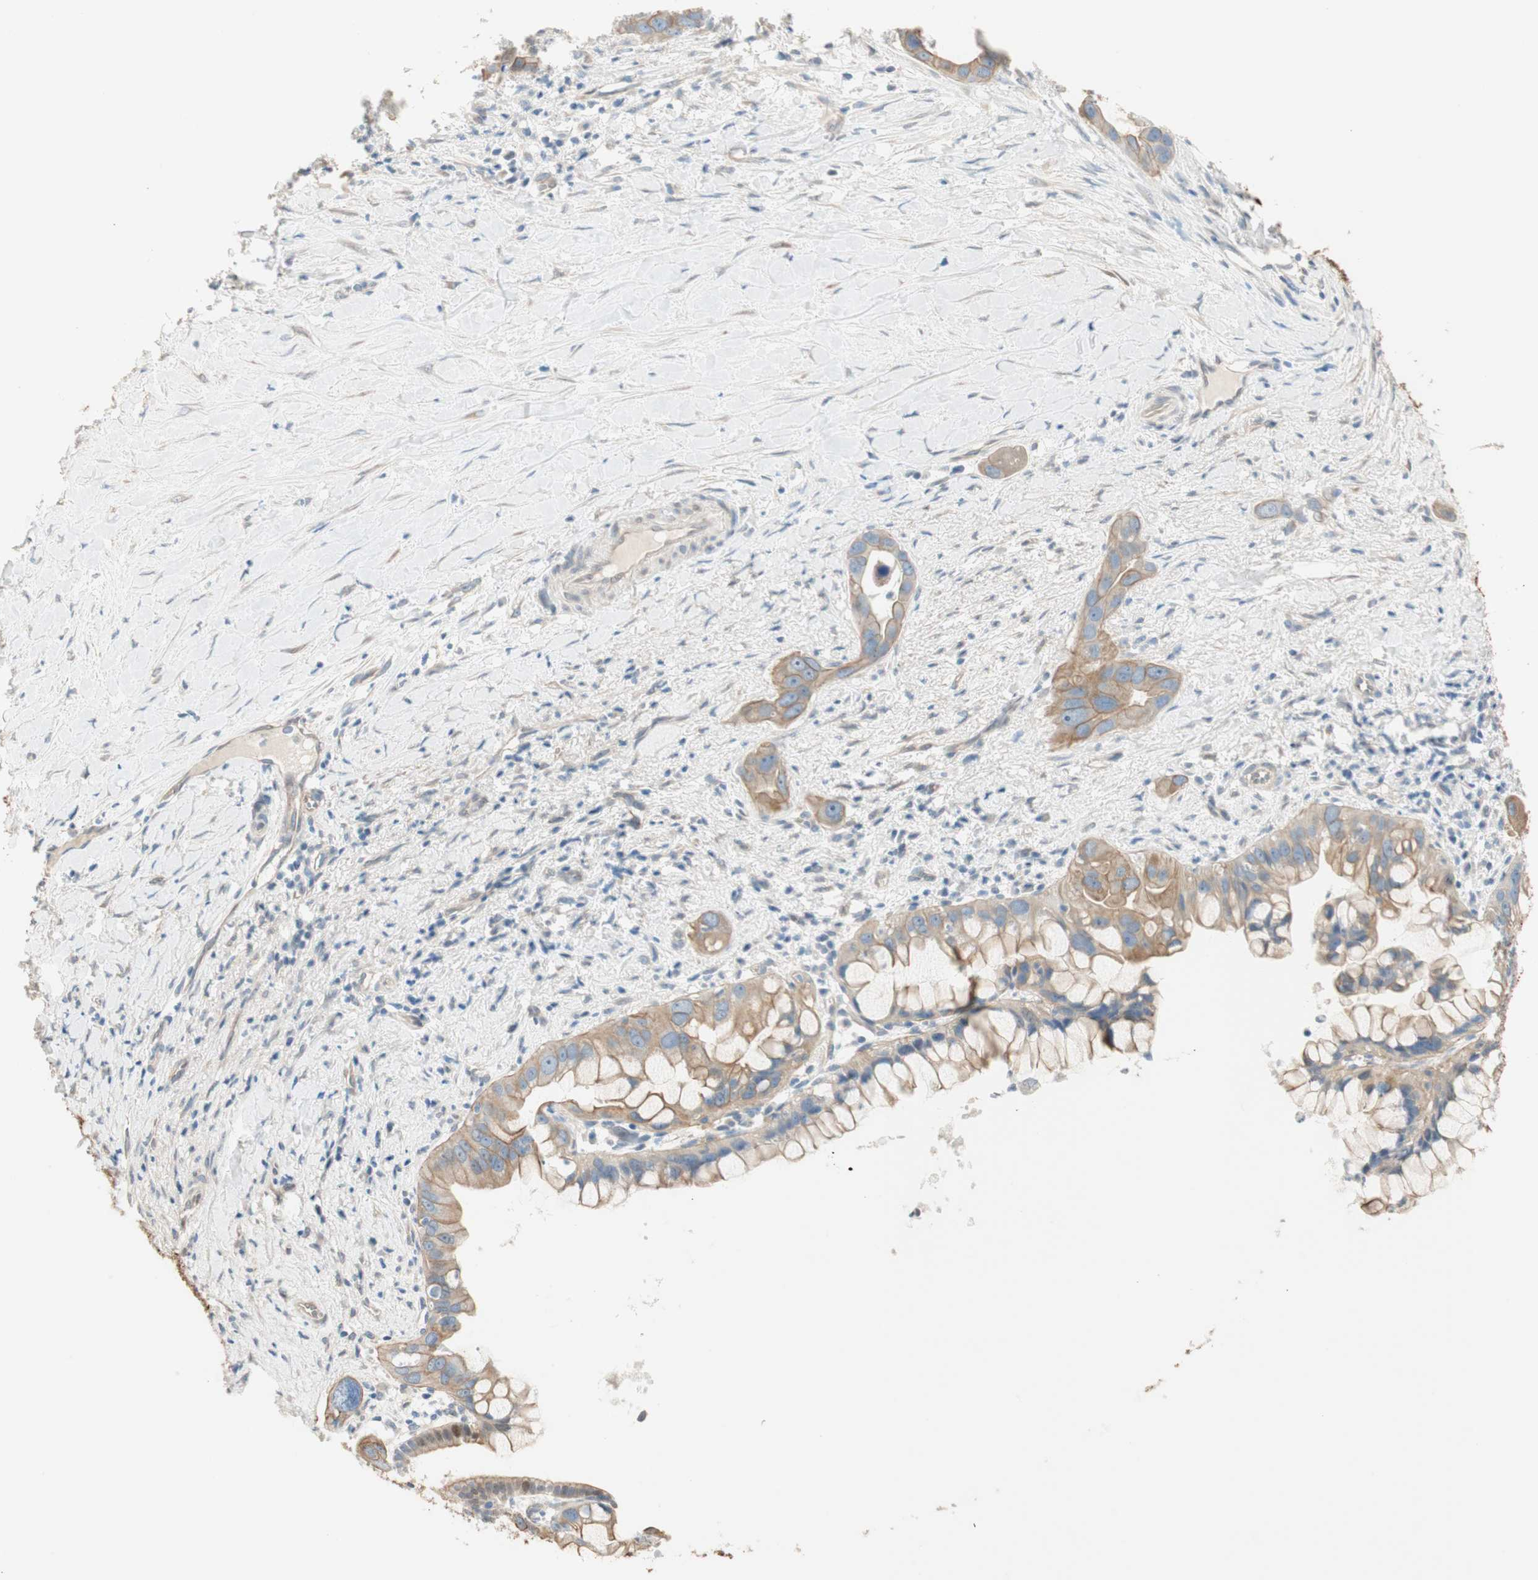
{"staining": {"intensity": "moderate", "quantity": ">75%", "location": "cytoplasmic/membranous"}, "tissue": "liver cancer", "cell_type": "Tumor cells", "image_type": "cancer", "snomed": [{"axis": "morphology", "description": "Cholangiocarcinoma"}, {"axis": "topography", "description": "Liver"}], "caption": "DAB immunohistochemical staining of human liver cancer exhibits moderate cytoplasmic/membranous protein staining in approximately >75% of tumor cells. (Brightfield microscopy of DAB IHC at high magnification).", "gene": "CDK3", "patient": {"sex": "female", "age": 65}}